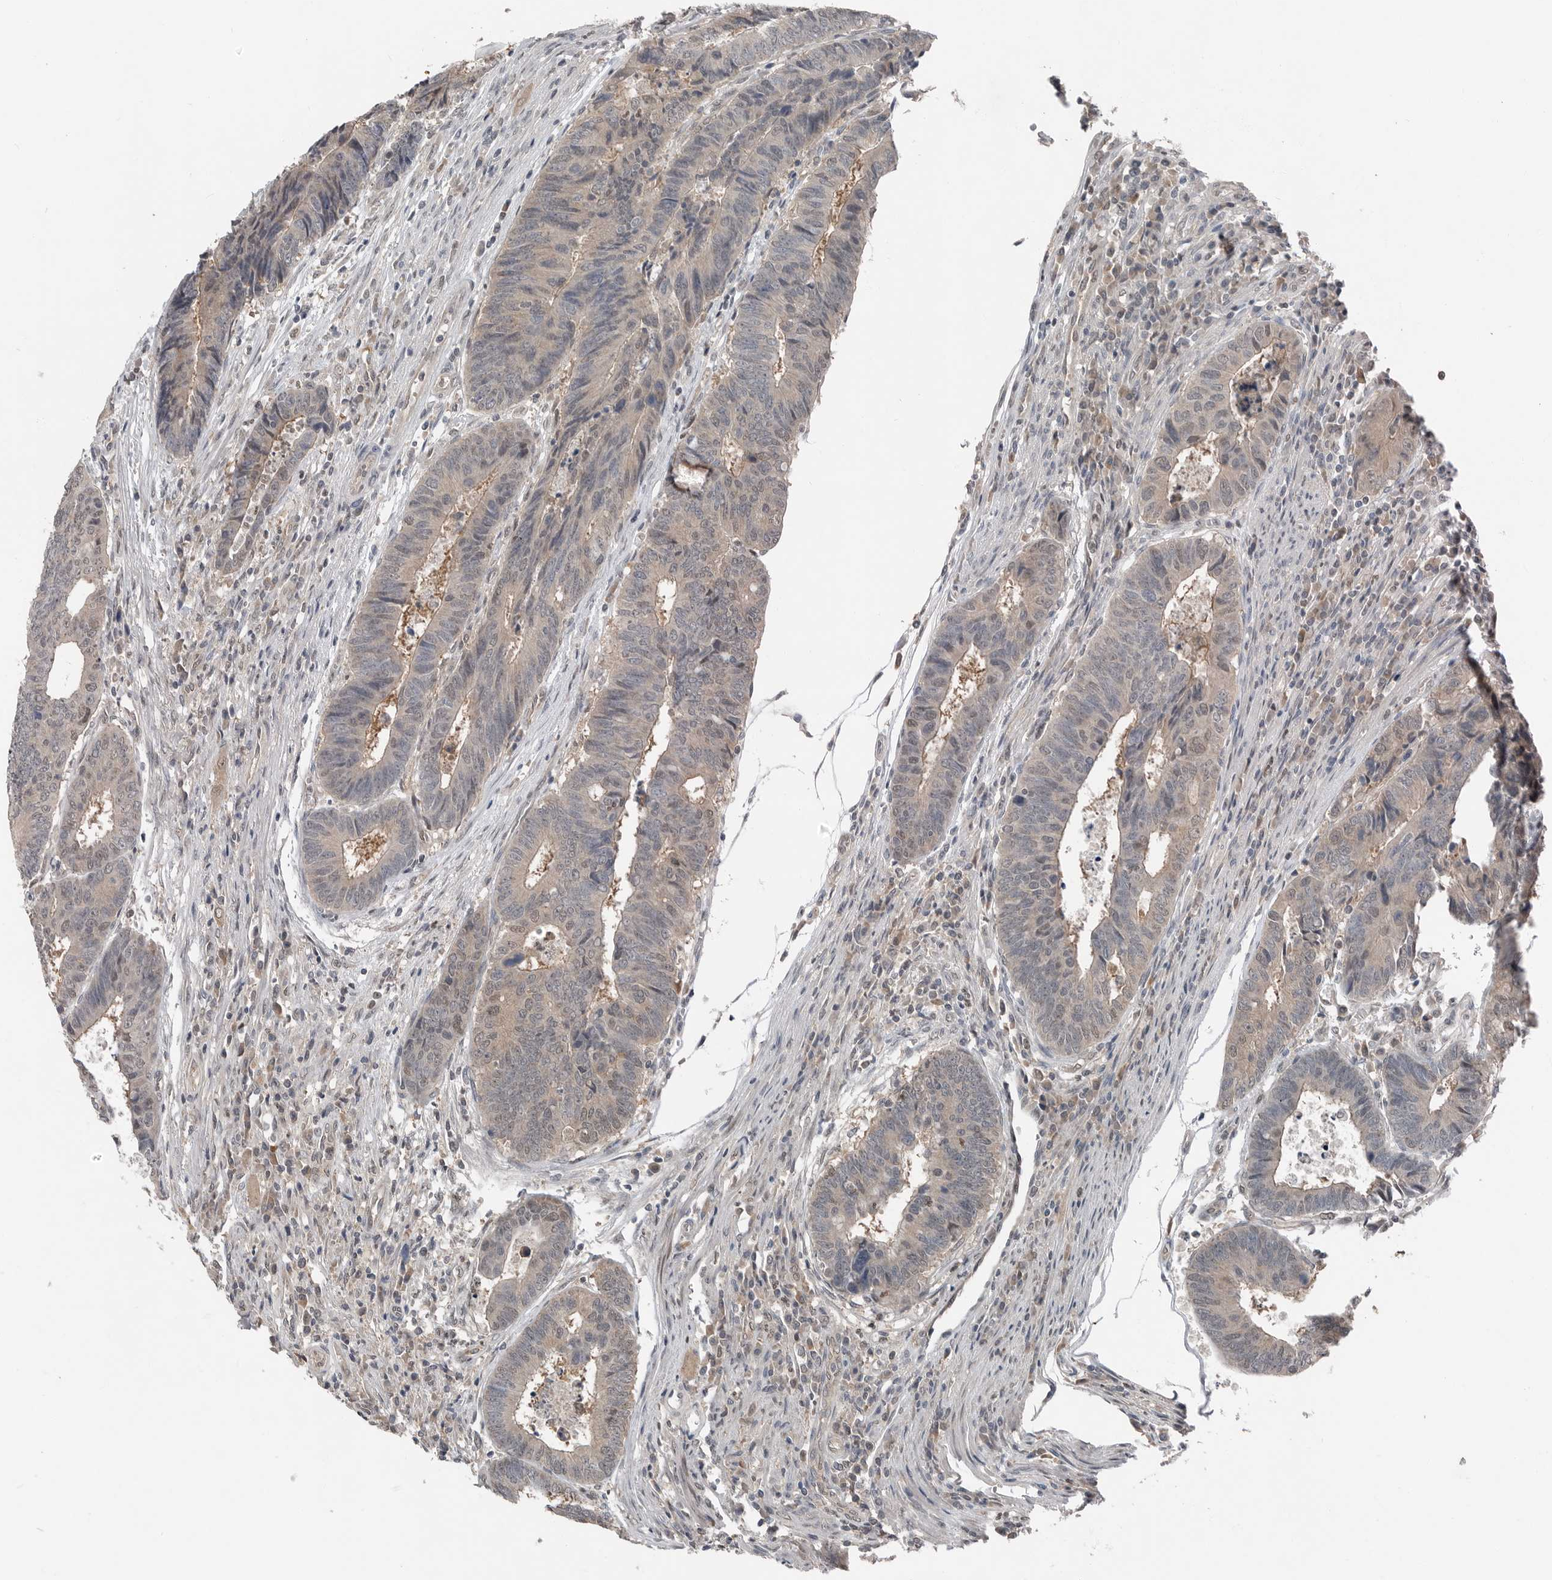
{"staining": {"intensity": "weak", "quantity": "<25%", "location": "cytoplasmic/membranous,nuclear"}, "tissue": "colorectal cancer", "cell_type": "Tumor cells", "image_type": "cancer", "snomed": [{"axis": "morphology", "description": "Adenocarcinoma, NOS"}, {"axis": "topography", "description": "Rectum"}], "caption": "This is an immunohistochemistry micrograph of human colorectal adenocarcinoma. There is no expression in tumor cells.", "gene": "MFAP3L", "patient": {"sex": "male", "age": 84}}